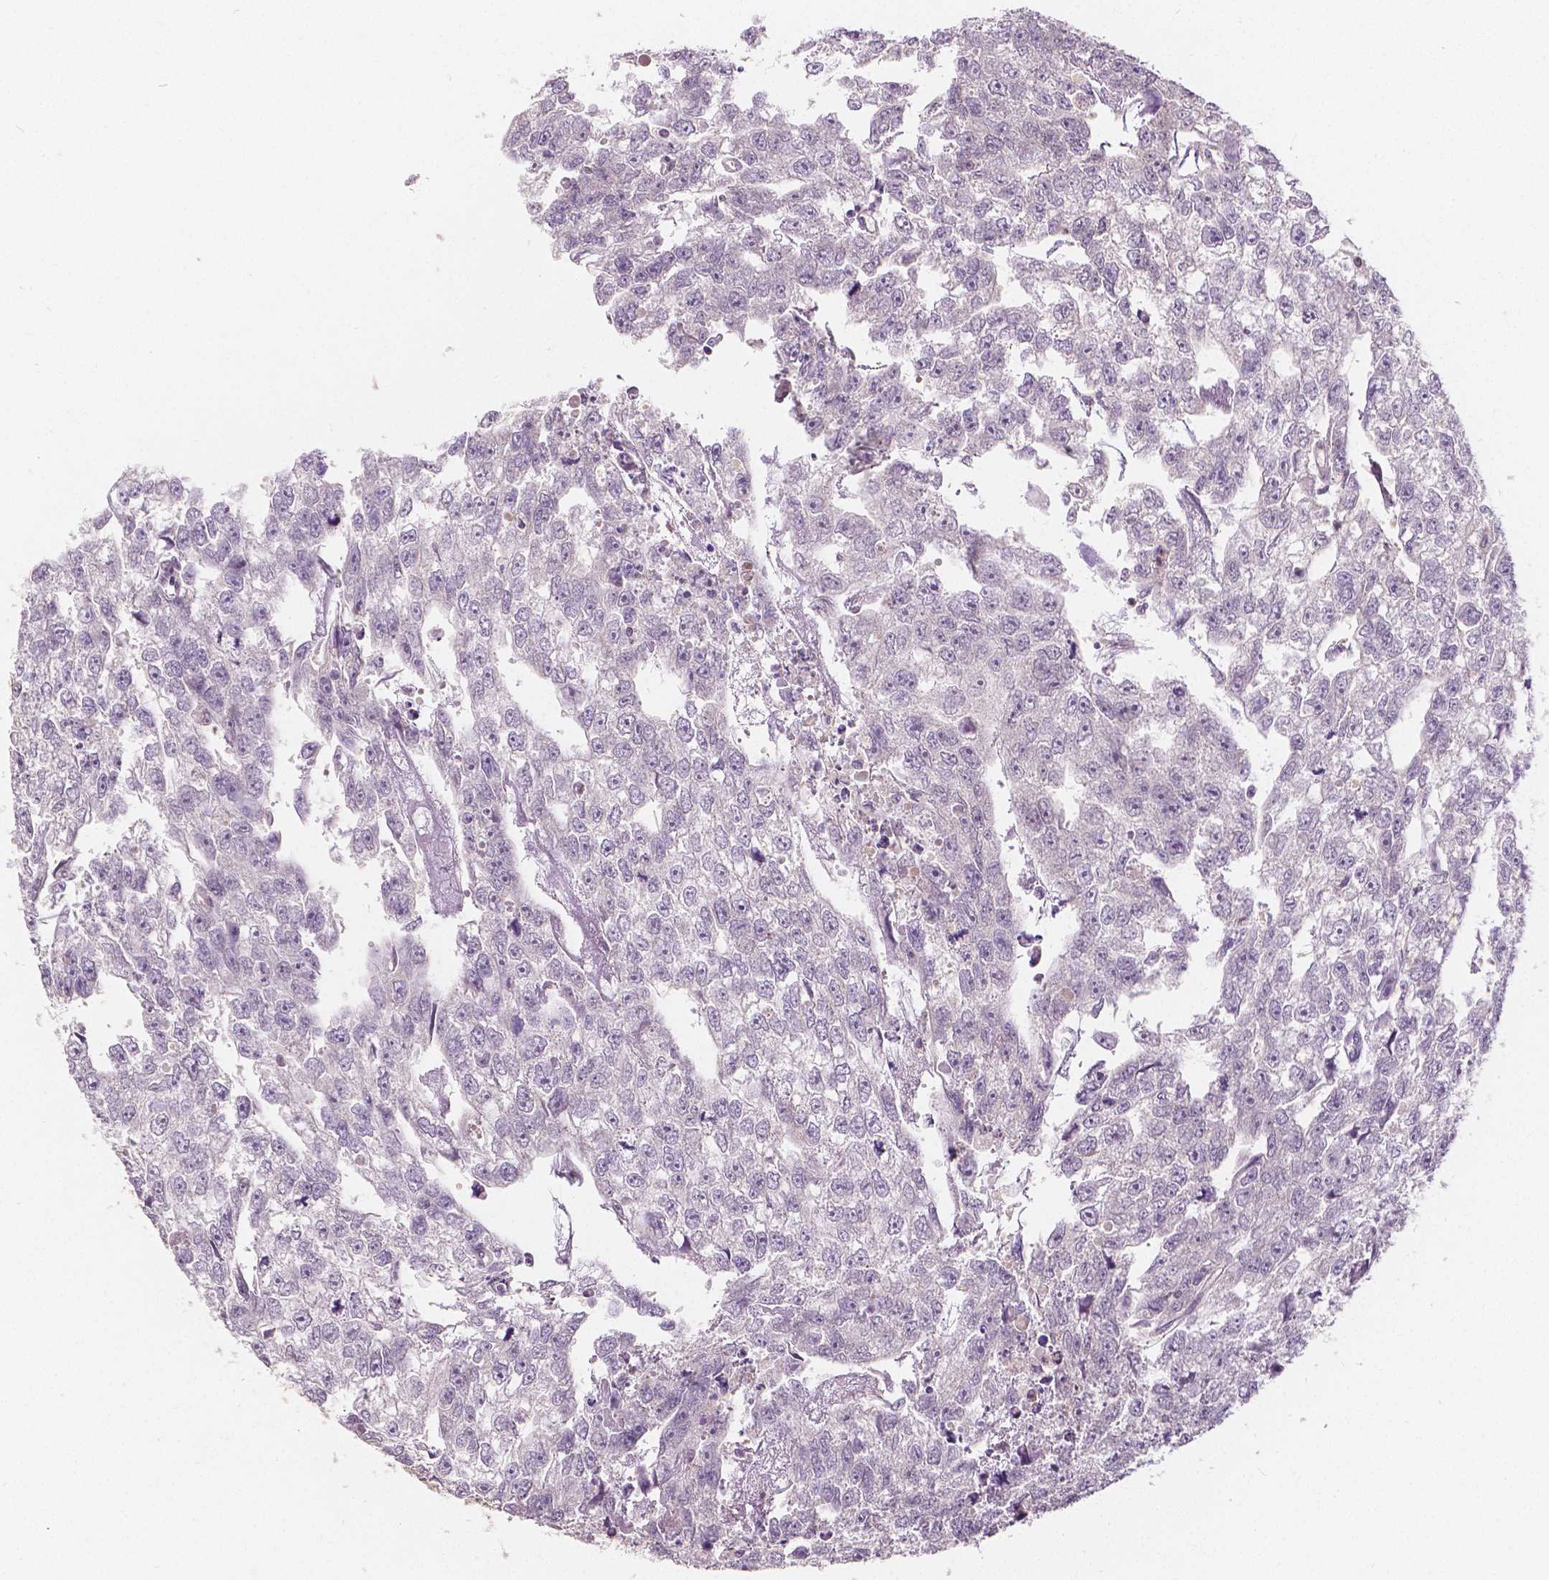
{"staining": {"intensity": "negative", "quantity": "none", "location": "none"}, "tissue": "testis cancer", "cell_type": "Tumor cells", "image_type": "cancer", "snomed": [{"axis": "morphology", "description": "Carcinoma, Embryonal, NOS"}, {"axis": "morphology", "description": "Teratoma, malignant, NOS"}, {"axis": "topography", "description": "Testis"}], "caption": "Tumor cells show no significant protein staining in testis cancer (malignant teratoma).", "gene": "NAPRT", "patient": {"sex": "male", "age": 44}}